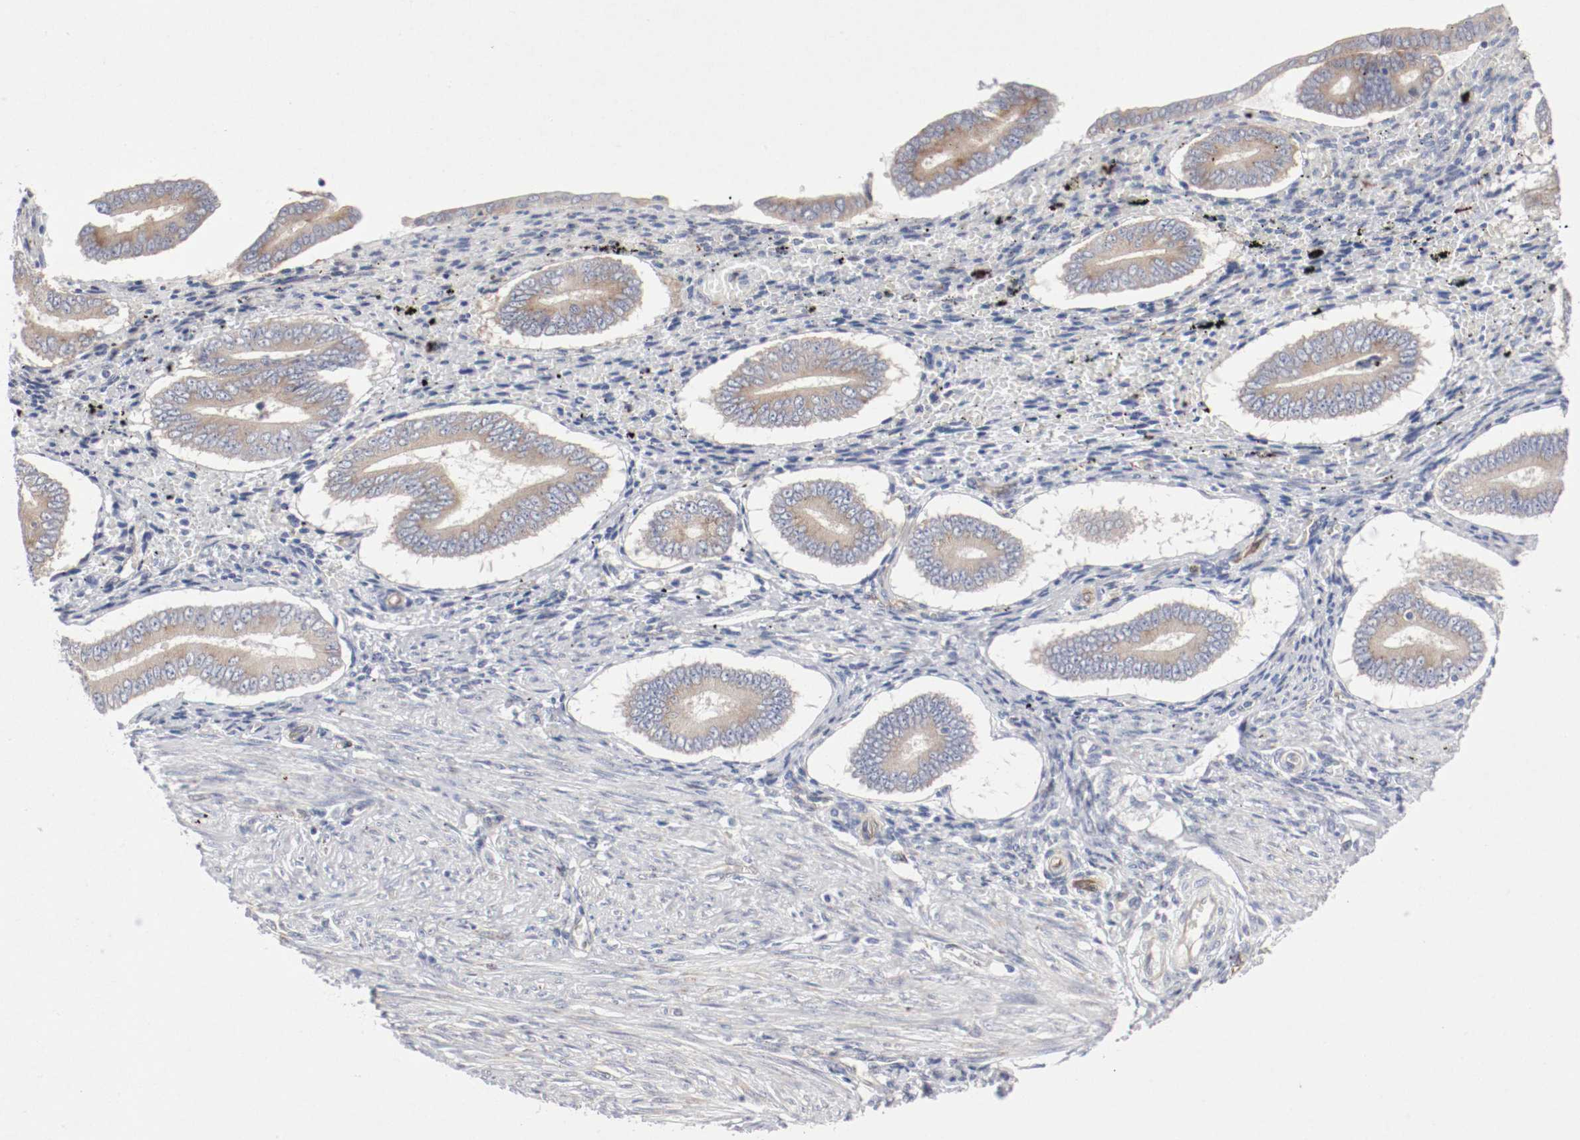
{"staining": {"intensity": "negative", "quantity": "none", "location": "none"}, "tissue": "endometrium", "cell_type": "Cells in endometrial stroma", "image_type": "normal", "snomed": [{"axis": "morphology", "description": "Normal tissue, NOS"}, {"axis": "topography", "description": "Endometrium"}], "caption": "An IHC image of unremarkable endometrium is shown. There is no staining in cells in endometrial stroma of endometrium.", "gene": "GIT1", "patient": {"sex": "female", "age": 42}}